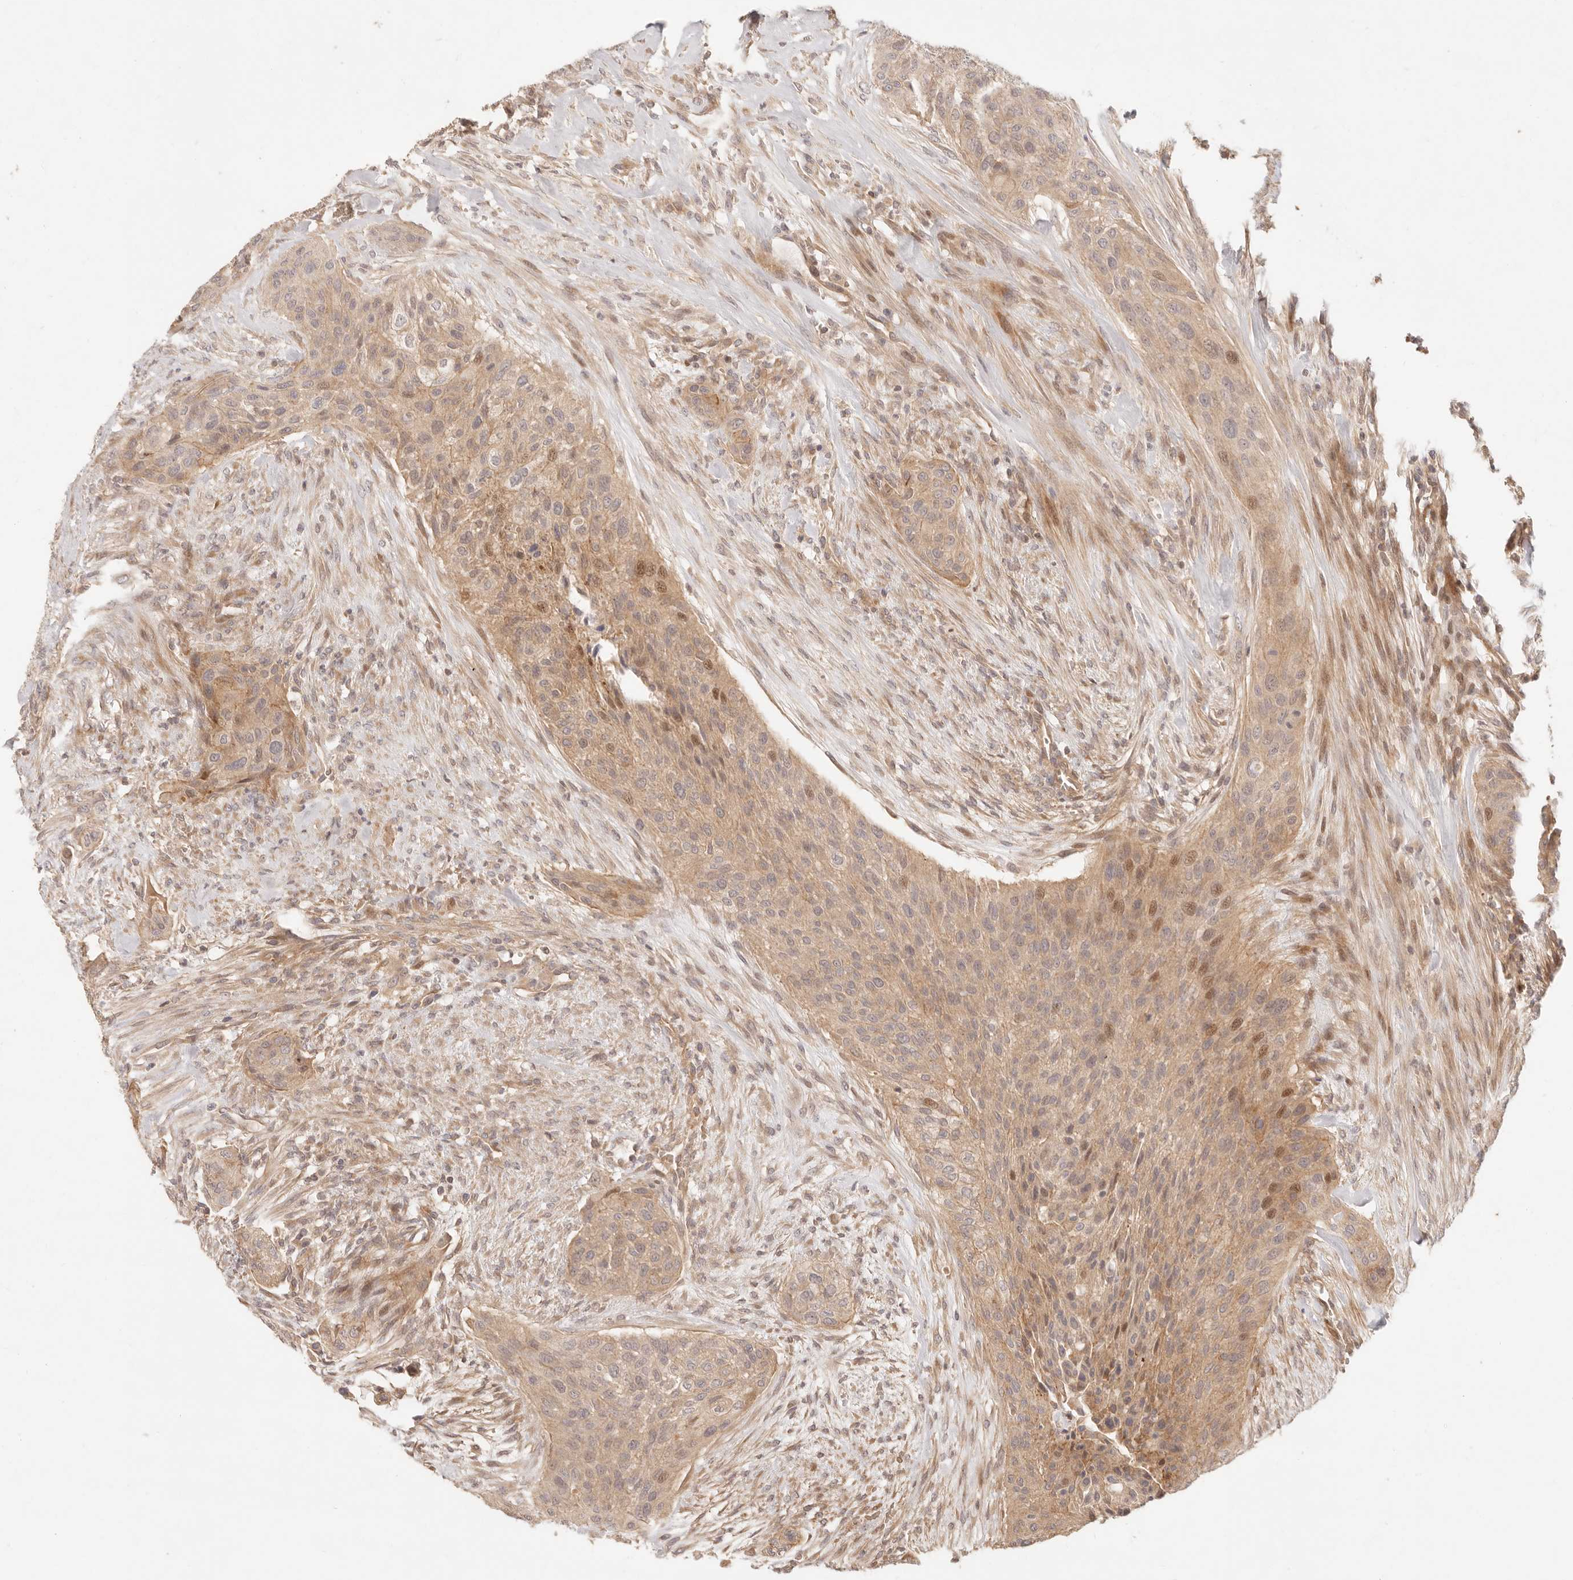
{"staining": {"intensity": "moderate", "quantity": "<25%", "location": "cytoplasmic/membranous,nuclear"}, "tissue": "urothelial cancer", "cell_type": "Tumor cells", "image_type": "cancer", "snomed": [{"axis": "morphology", "description": "Urothelial carcinoma, High grade"}, {"axis": "topography", "description": "Urinary bladder"}], "caption": "Protein staining of urothelial cancer tissue displays moderate cytoplasmic/membranous and nuclear positivity in about <25% of tumor cells. (Brightfield microscopy of DAB IHC at high magnification).", "gene": "PPP1R3B", "patient": {"sex": "male", "age": 35}}